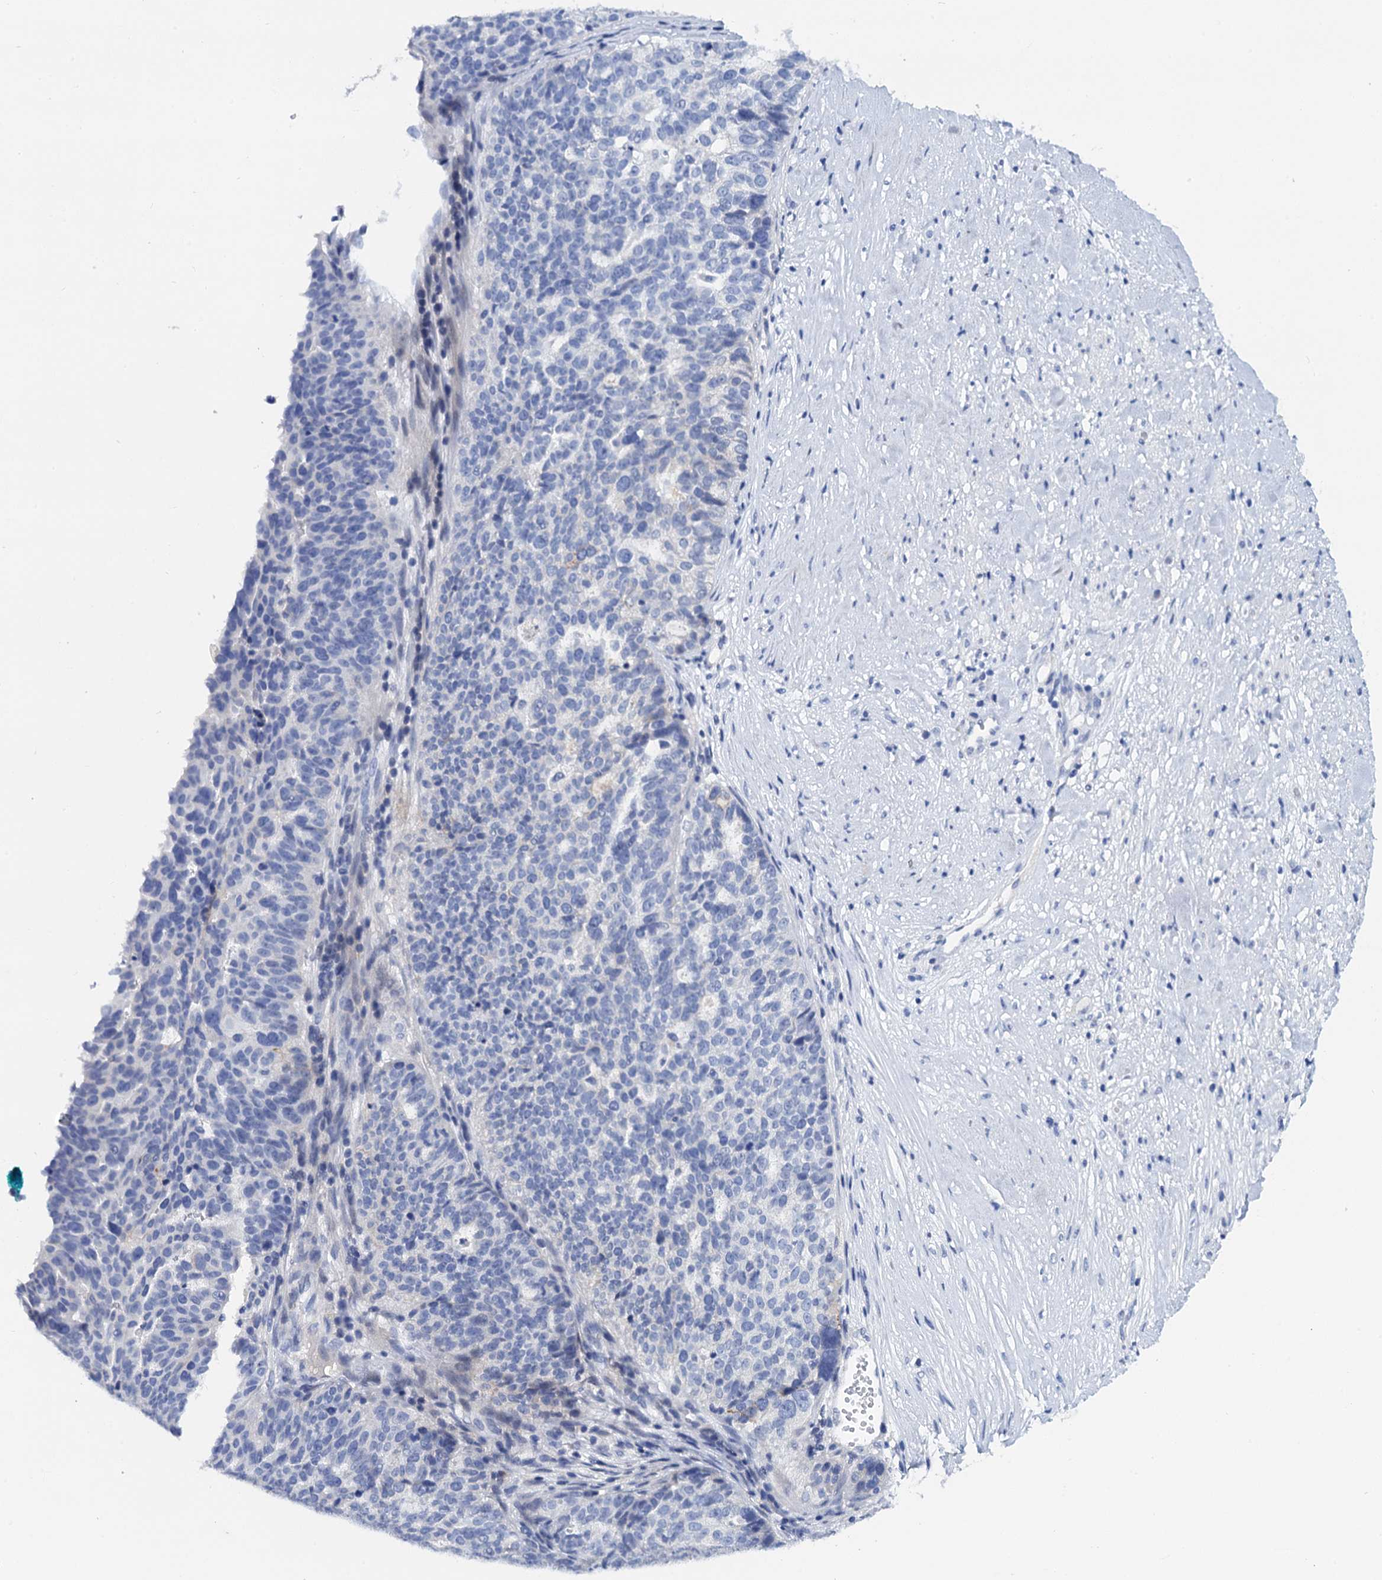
{"staining": {"intensity": "weak", "quantity": "<25%", "location": "cytoplasmic/membranous"}, "tissue": "ovarian cancer", "cell_type": "Tumor cells", "image_type": "cancer", "snomed": [{"axis": "morphology", "description": "Cystadenocarcinoma, serous, NOS"}, {"axis": "topography", "description": "Ovary"}], "caption": "DAB immunohistochemical staining of ovarian cancer shows no significant positivity in tumor cells.", "gene": "LYPD3", "patient": {"sex": "female", "age": 59}}